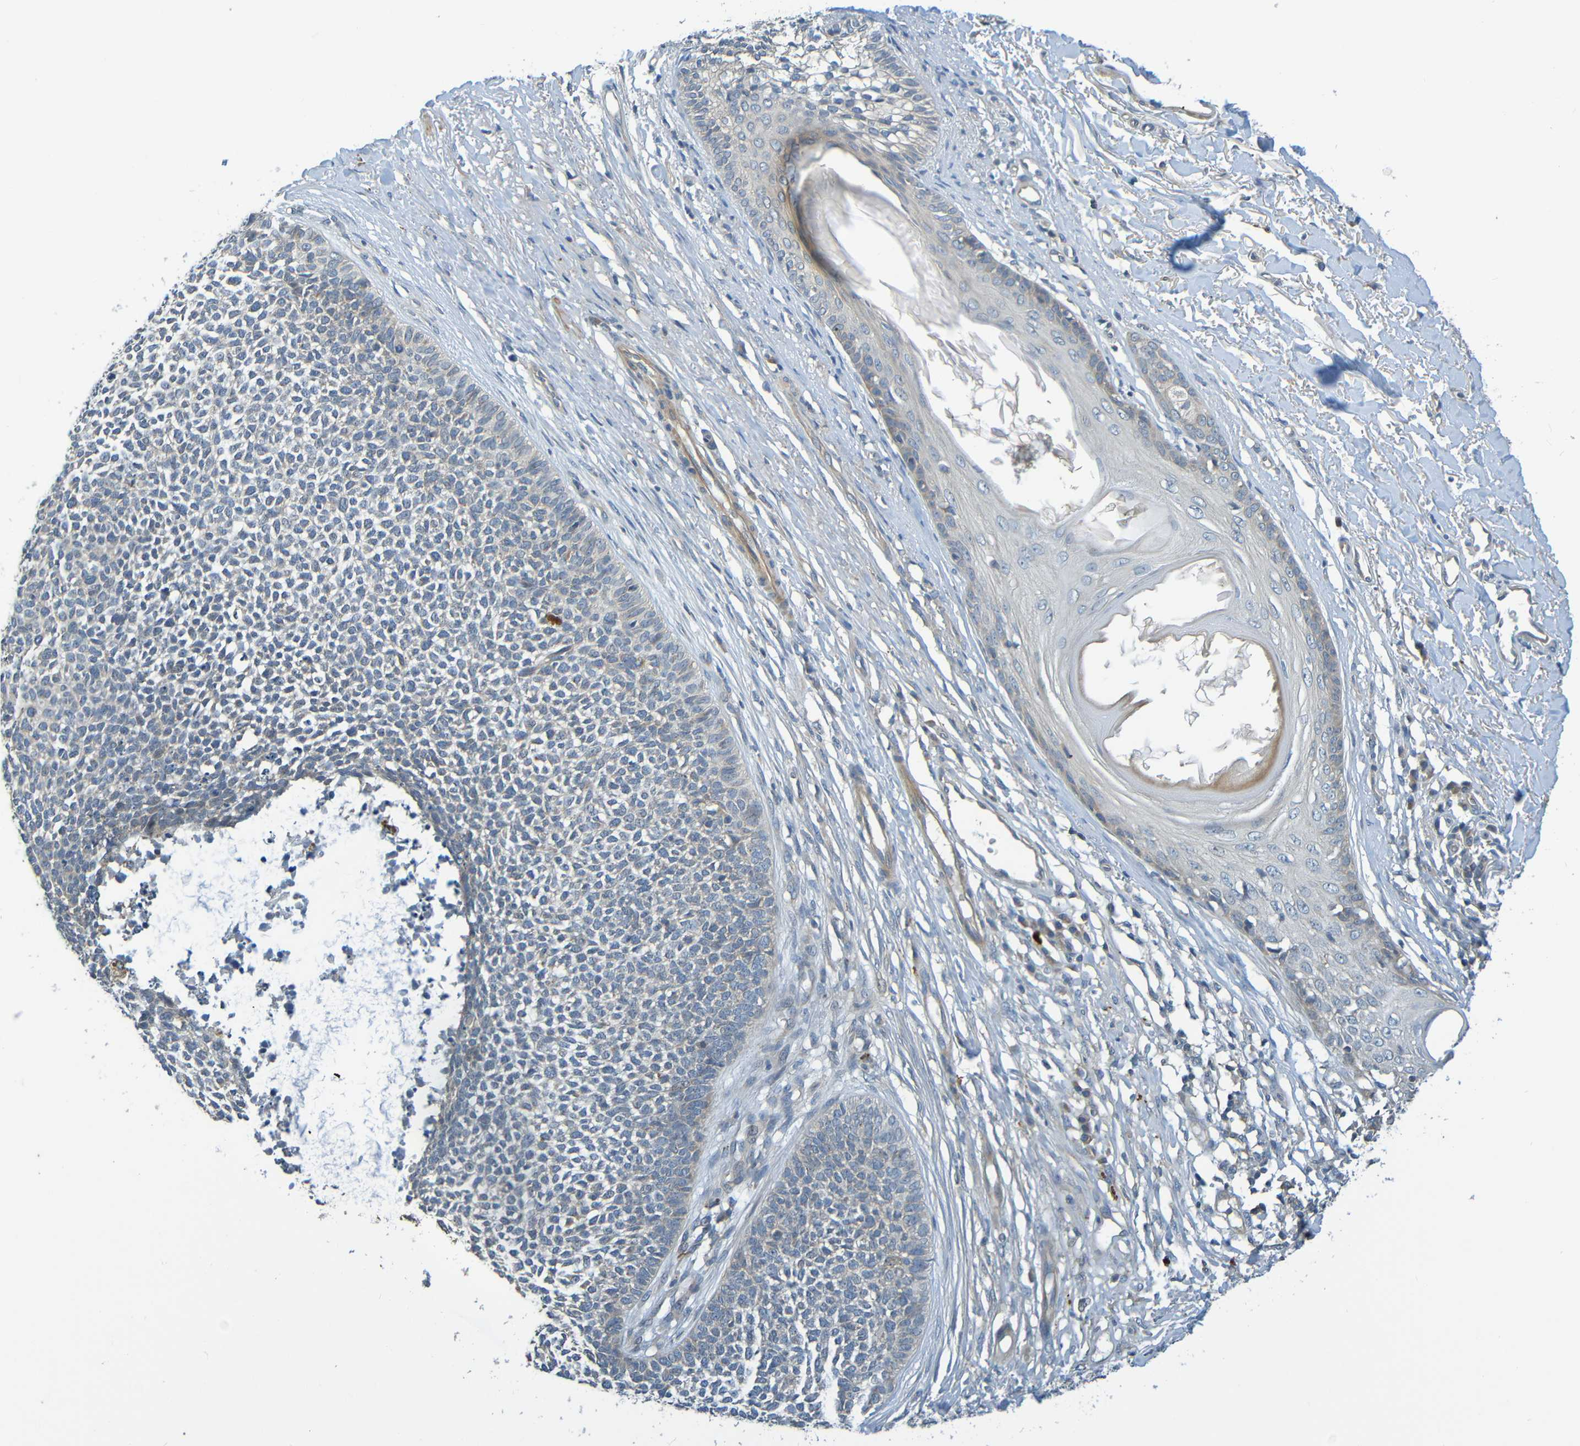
{"staining": {"intensity": "weak", "quantity": "<25%", "location": "cytoplasmic/membranous"}, "tissue": "skin cancer", "cell_type": "Tumor cells", "image_type": "cancer", "snomed": [{"axis": "morphology", "description": "Basal cell carcinoma"}, {"axis": "topography", "description": "Skin"}], "caption": "DAB immunohistochemical staining of basal cell carcinoma (skin) displays no significant expression in tumor cells.", "gene": "CYP4F2", "patient": {"sex": "female", "age": 84}}